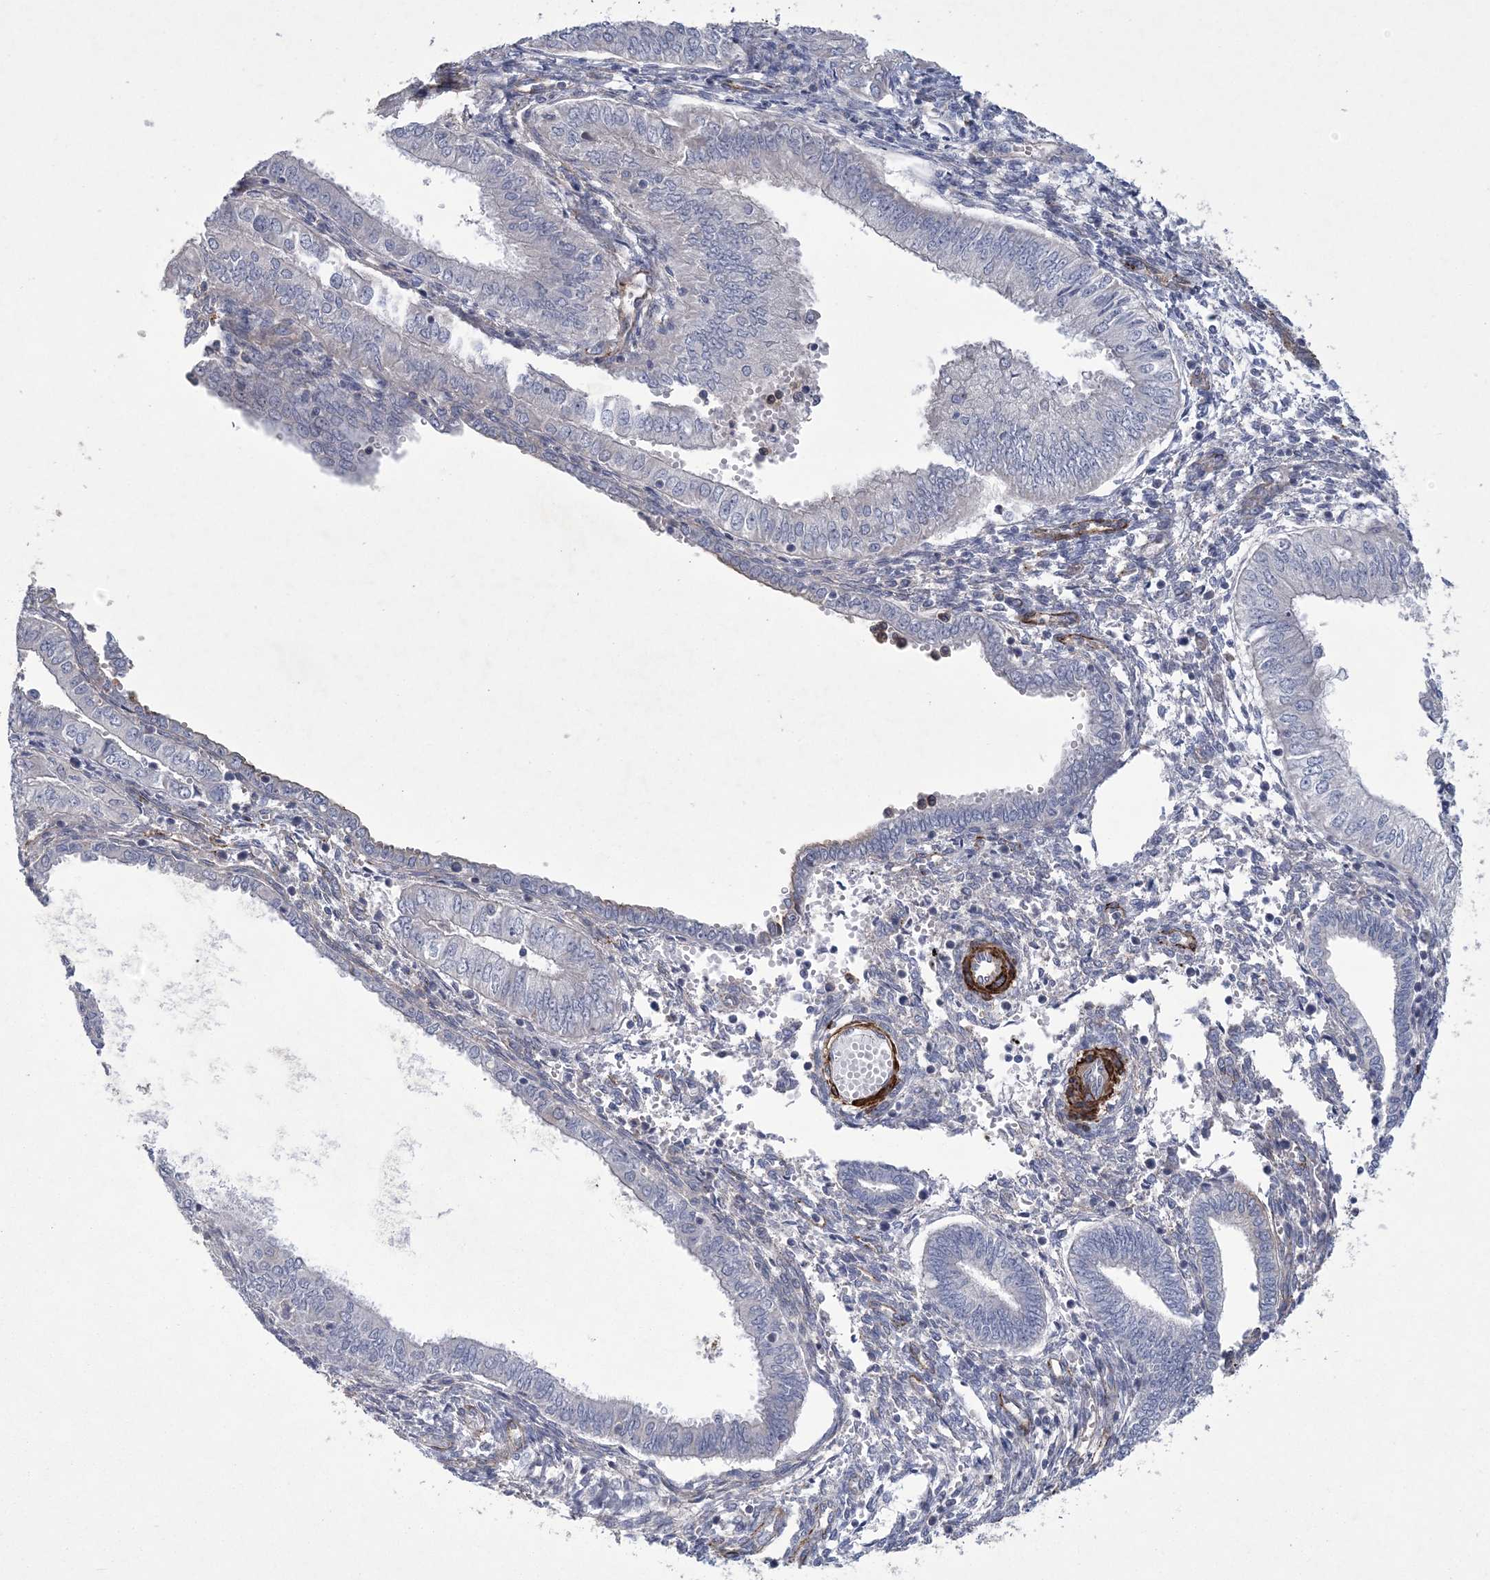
{"staining": {"intensity": "negative", "quantity": "none", "location": "none"}, "tissue": "endometrial cancer", "cell_type": "Tumor cells", "image_type": "cancer", "snomed": [{"axis": "morphology", "description": "Normal tissue, NOS"}, {"axis": "morphology", "description": "Adenocarcinoma, NOS"}, {"axis": "topography", "description": "Endometrium"}], "caption": "IHC of adenocarcinoma (endometrial) demonstrates no positivity in tumor cells. (DAB (3,3'-diaminobenzidine) IHC with hematoxylin counter stain).", "gene": "ARSJ", "patient": {"sex": "female", "age": 53}}